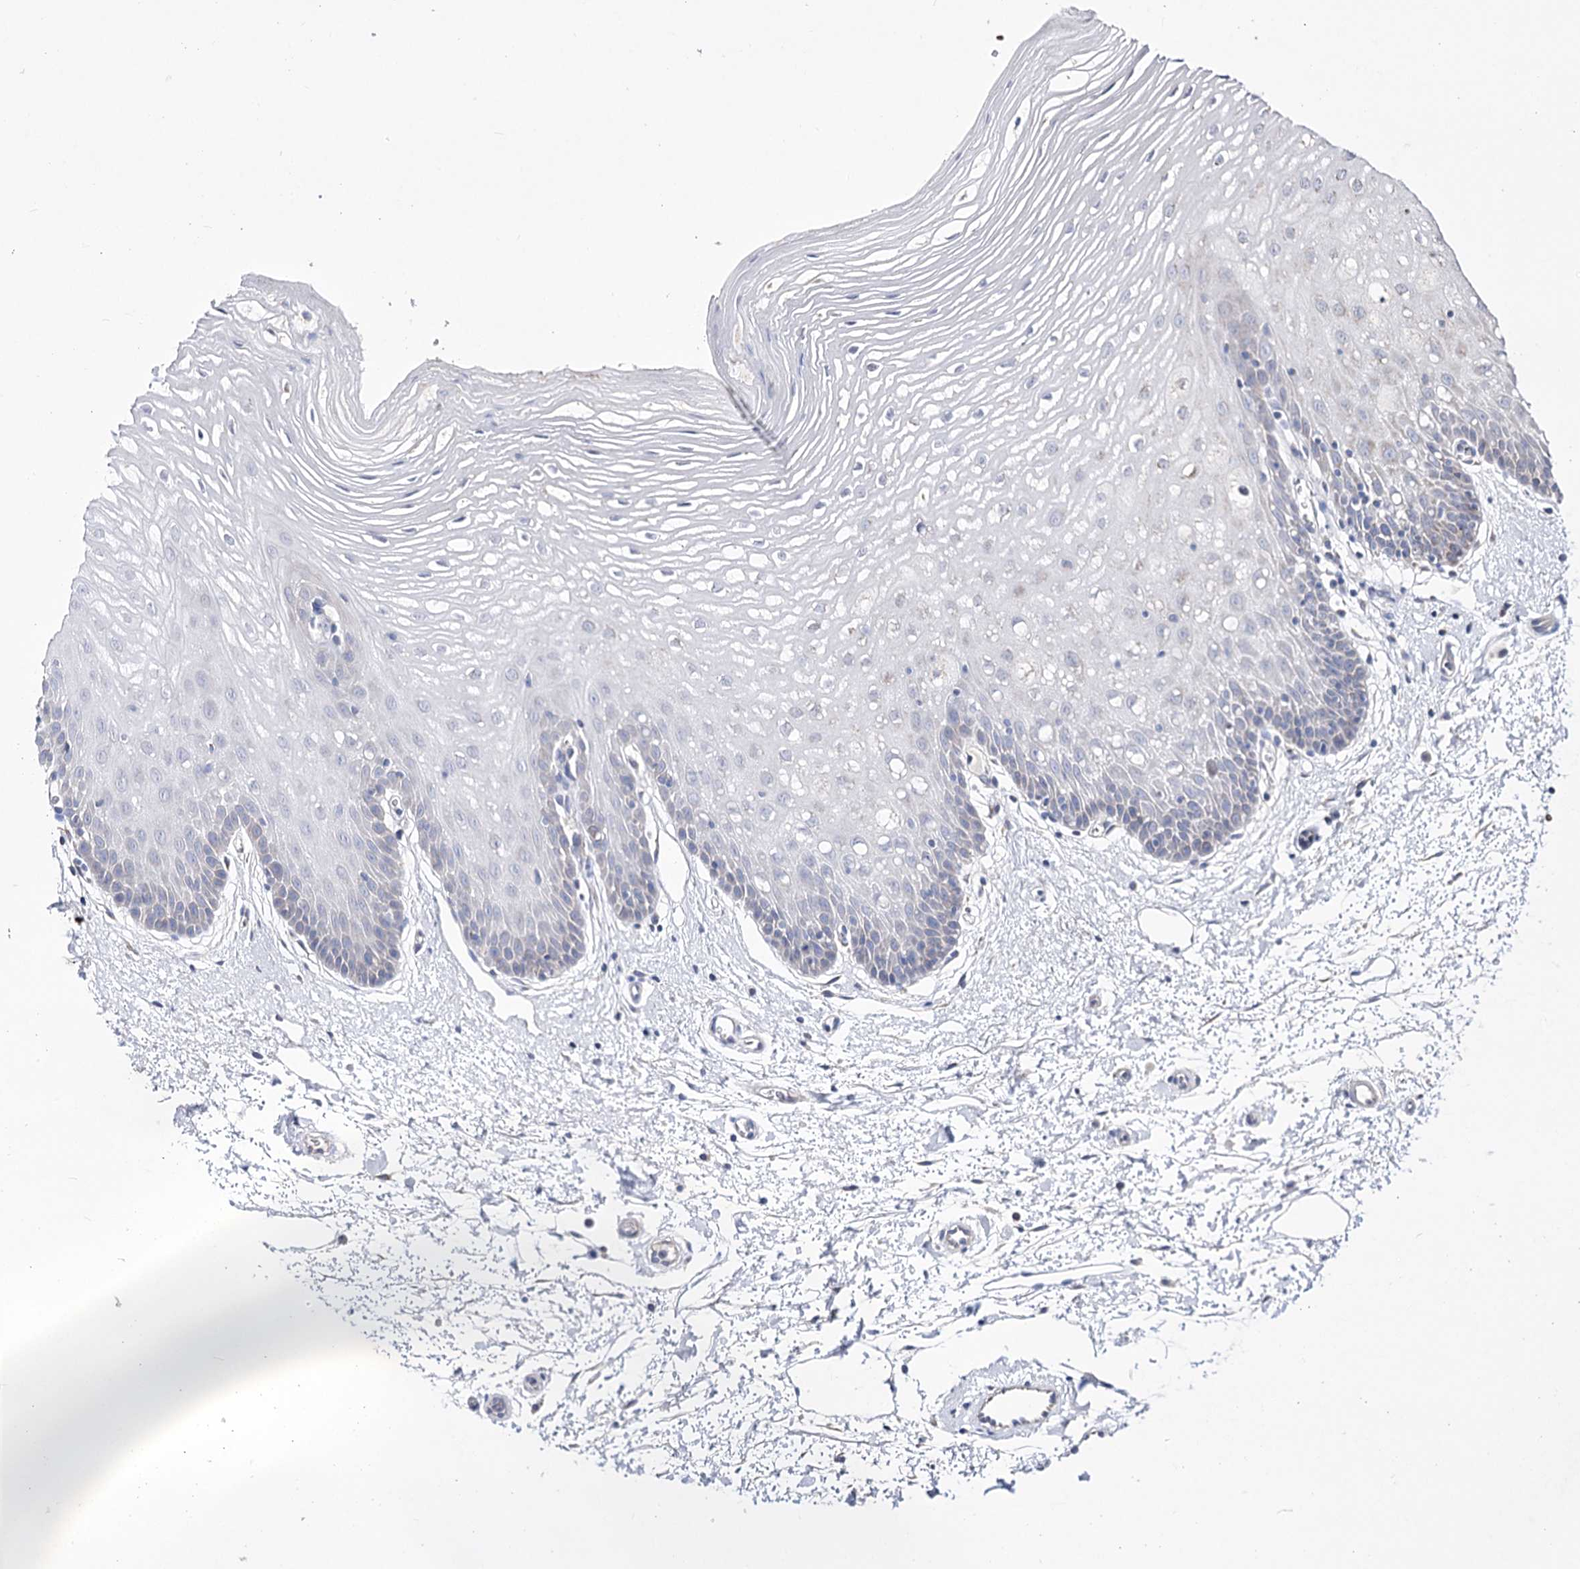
{"staining": {"intensity": "negative", "quantity": "none", "location": "none"}, "tissue": "oral mucosa", "cell_type": "Squamous epithelial cells", "image_type": "normal", "snomed": [{"axis": "morphology", "description": "Normal tissue, NOS"}, {"axis": "topography", "description": "Oral tissue"}, {"axis": "topography", "description": "Tounge, NOS"}], "caption": "This micrograph is of benign oral mucosa stained with immunohistochemistry (IHC) to label a protein in brown with the nuclei are counter-stained blue. There is no positivity in squamous epithelial cells. Brightfield microscopy of IHC stained with DAB (brown) and hematoxylin (blue), captured at high magnification.", "gene": "OSBPL5", "patient": {"sex": "female", "age": 73}}